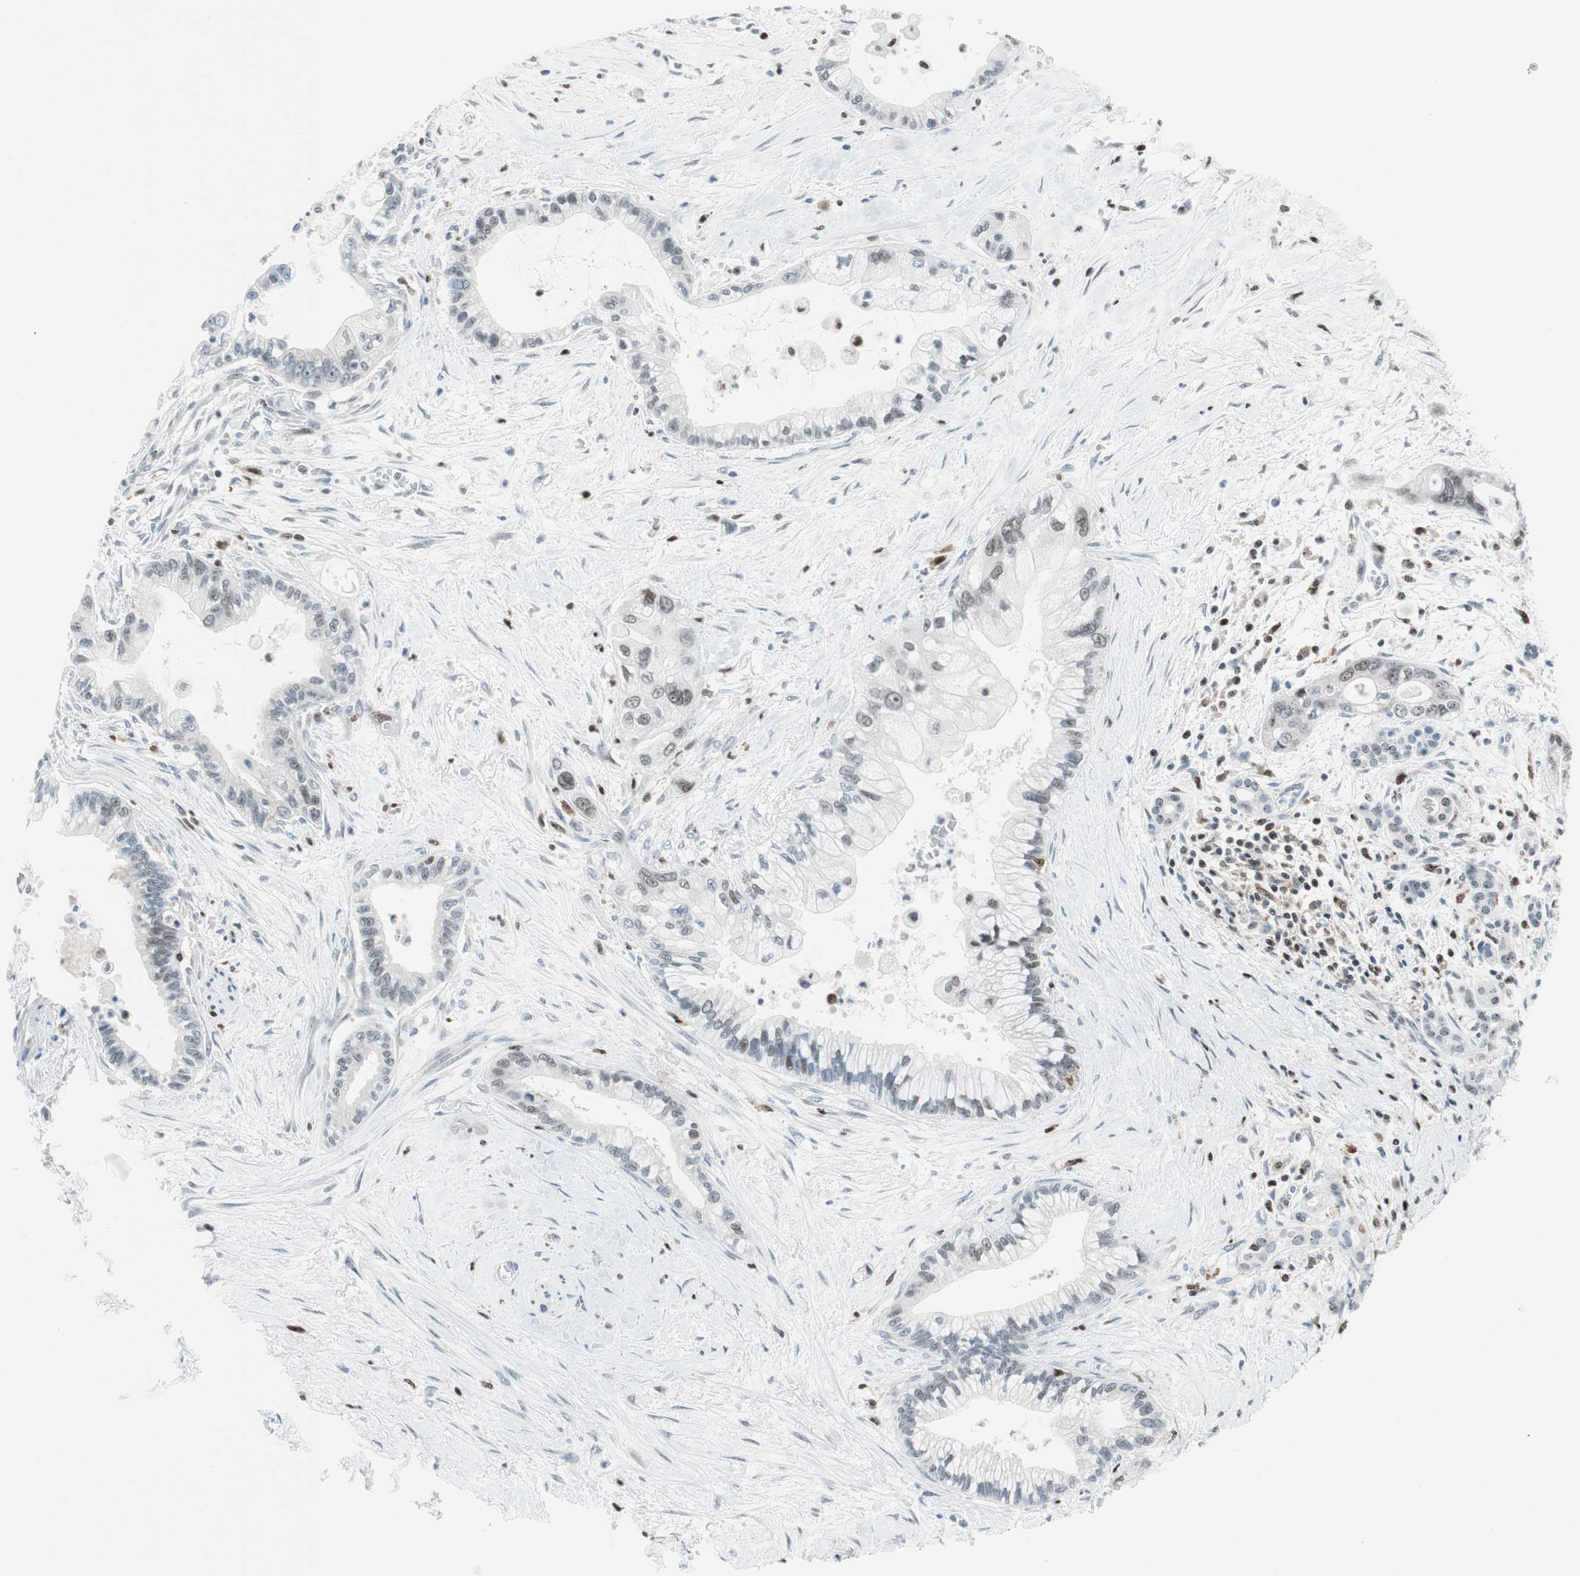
{"staining": {"intensity": "negative", "quantity": "none", "location": "none"}, "tissue": "pancreatic cancer", "cell_type": "Tumor cells", "image_type": "cancer", "snomed": [{"axis": "morphology", "description": "Adenocarcinoma, NOS"}, {"axis": "topography", "description": "Pancreas"}], "caption": "High magnification brightfield microscopy of pancreatic adenocarcinoma stained with DAB (3,3'-diaminobenzidine) (brown) and counterstained with hematoxylin (blue): tumor cells show no significant expression. (DAB (3,3'-diaminobenzidine) immunohistochemistry (IHC), high magnification).", "gene": "RGS10", "patient": {"sex": "male", "age": 70}}